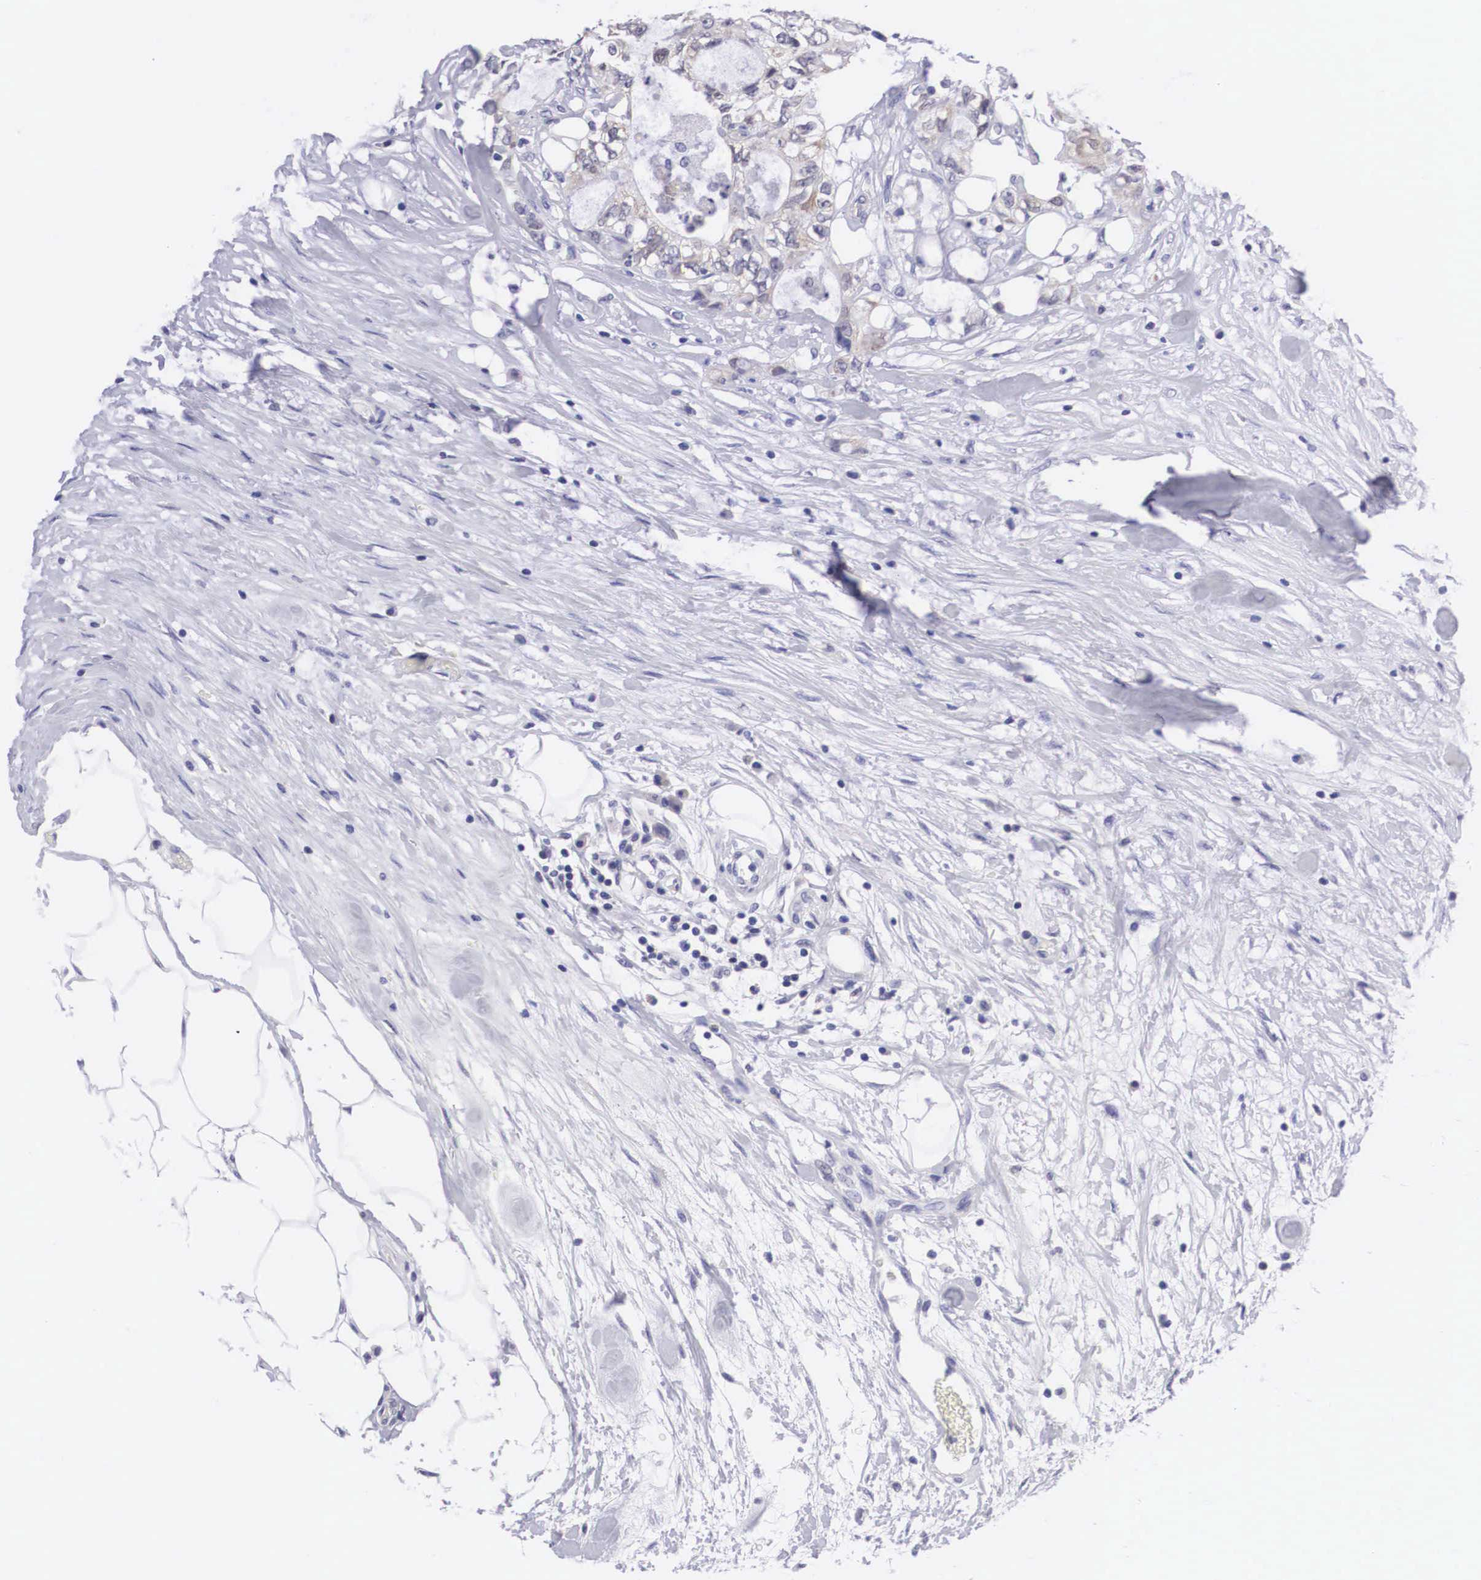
{"staining": {"intensity": "weak", "quantity": "<25%", "location": "cytoplasmic/membranous"}, "tissue": "colorectal cancer", "cell_type": "Tumor cells", "image_type": "cancer", "snomed": [{"axis": "morphology", "description": "Adenocarcinoma, NOS"}, {"axis": "topography", "description": "Rectum"}], "caption": "Histopathology image shows no significant protein positivity in tumor cells of adenocarcinoma (colorectal).", "gene": "SOX11", "patient": {"sex": "female", "age": 57}}